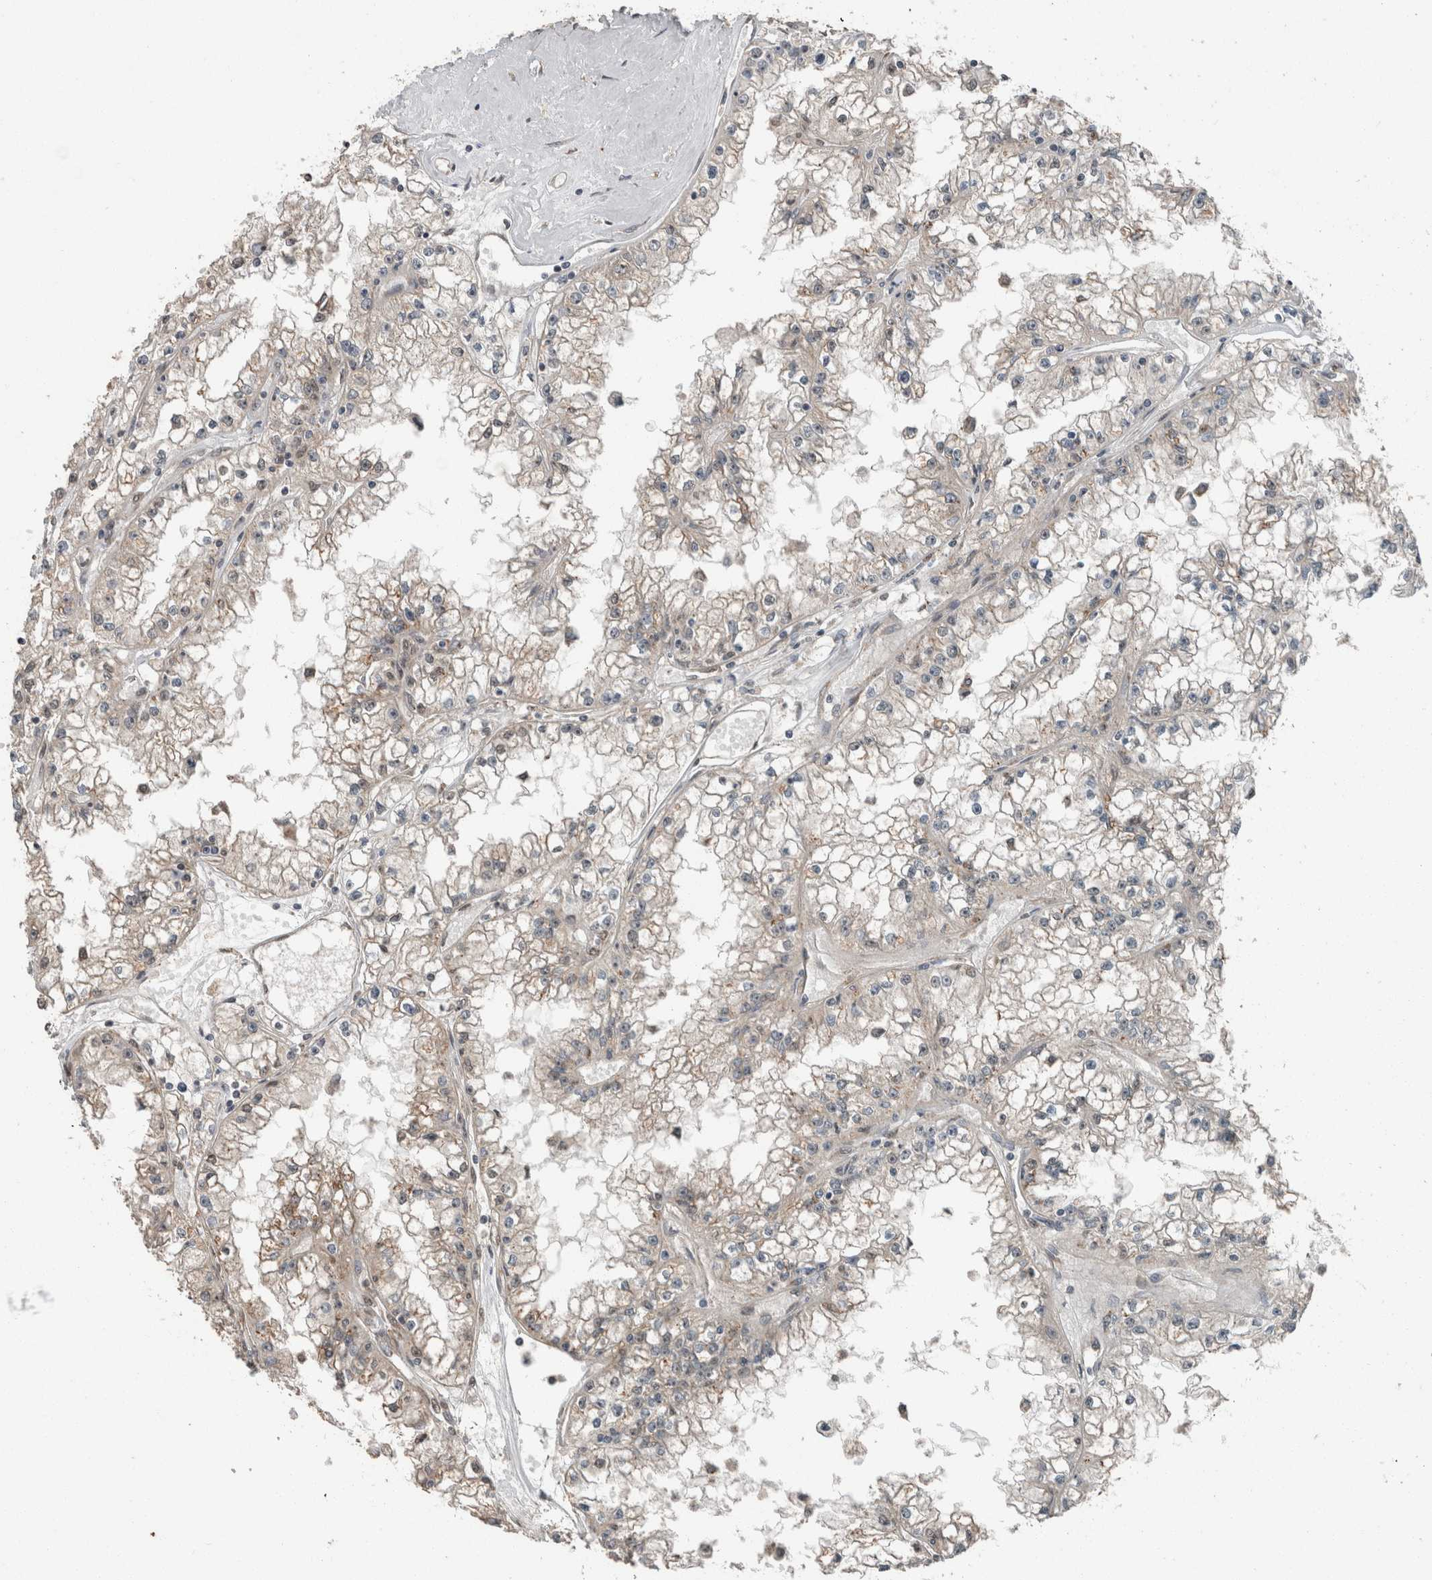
{"staining": {"intensity": "weak", "quantity": "<25%", "location": "cytoplasmic/membranous"}, "tissue": "renal cancer", "cell_type": "Tumor cells", "image_type": "cancer", "snomed": [{"axis": "morphology", "description": "Adenocarcinoma, NOS"}, {"axis": "topography", "description": "Kidney"}], "caption": "Immunohistochemistry image of neoplastic tissue: human renal adenocarcinoma stained with DAB (3,3'-diaminobenzidine) shows no significant protein expression in tumor cells.", "gene": "MYO1E", "patient": {"sex": "male", "age": 56}}